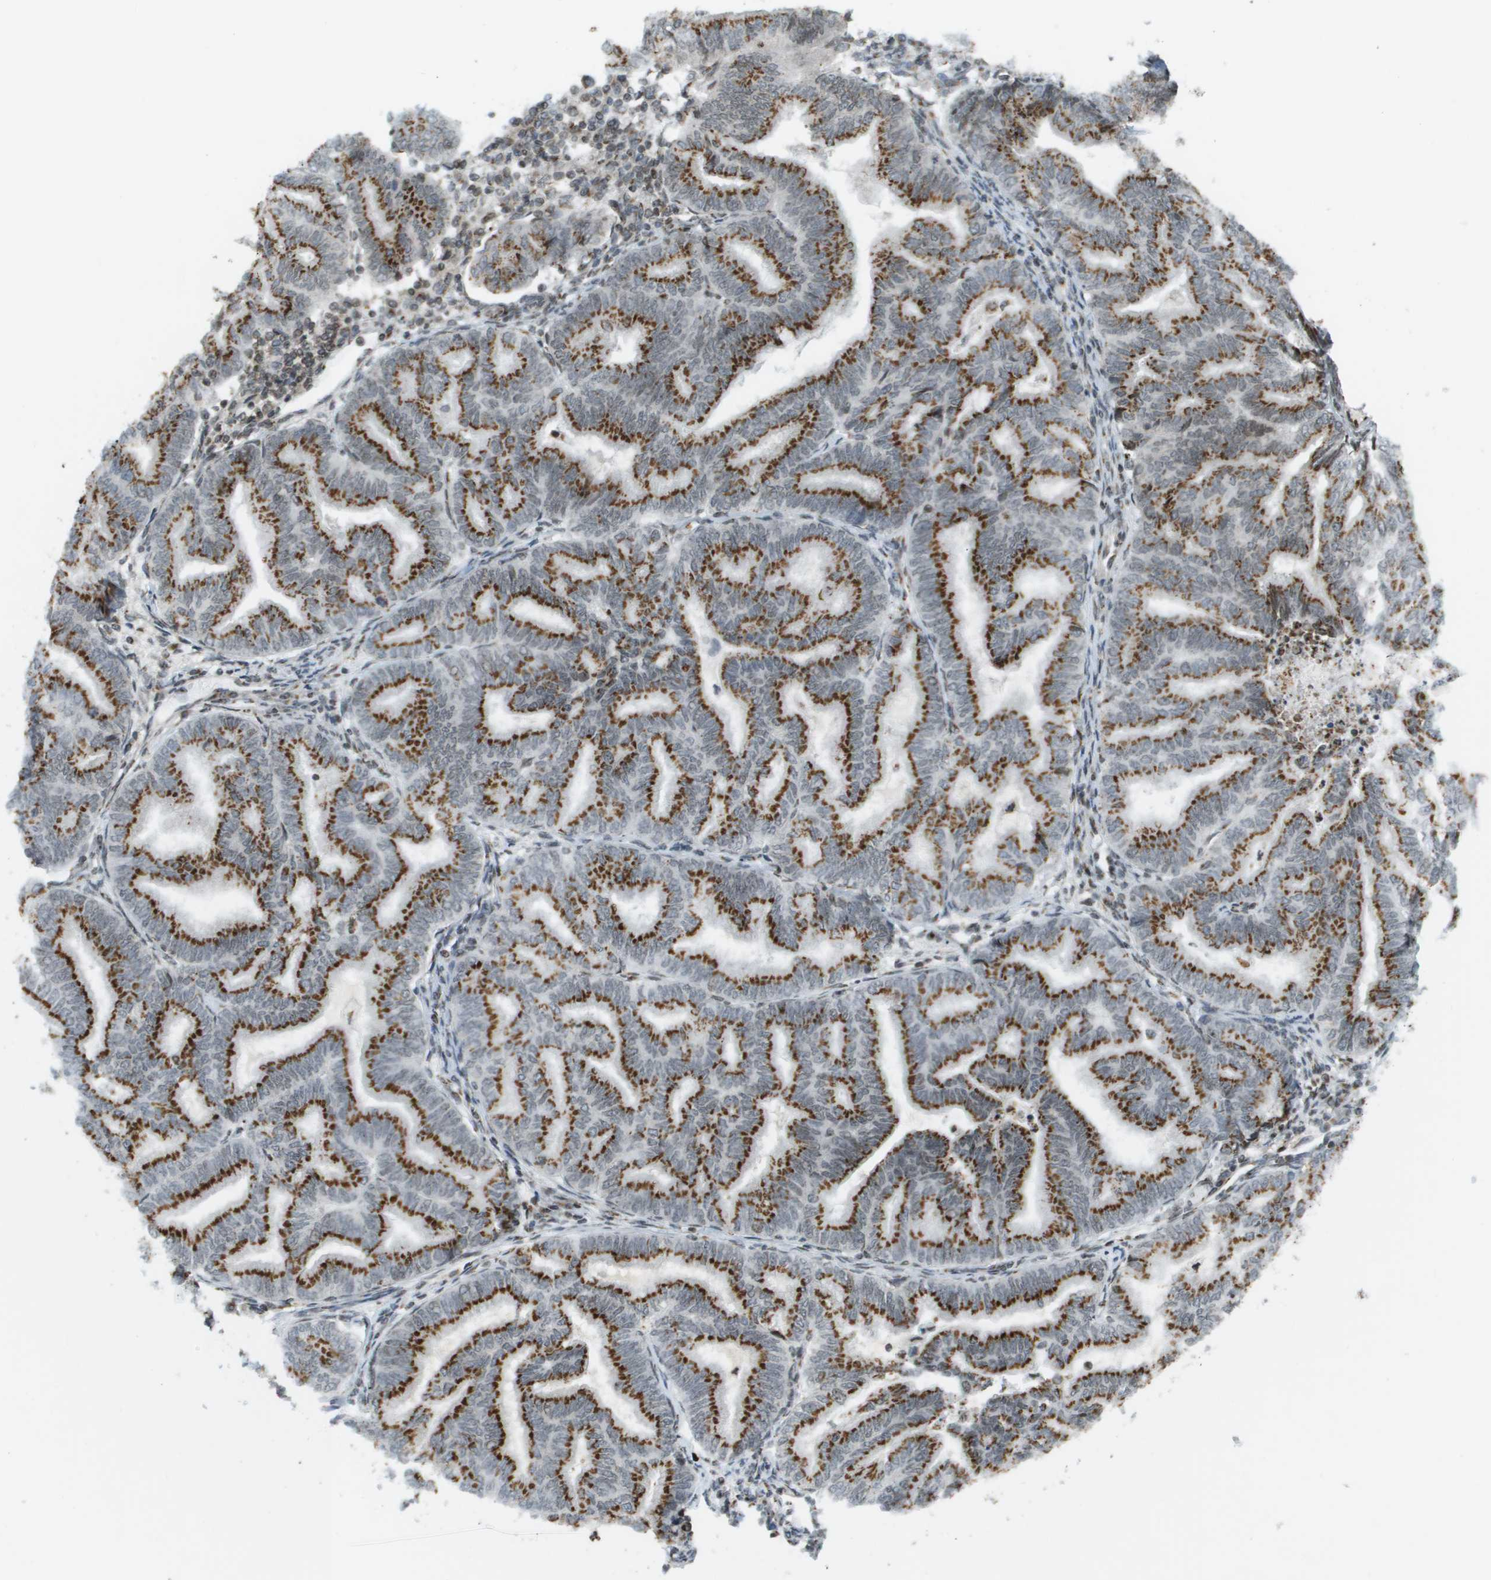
{"staining": {"intensity": "strong", "quantity": ">75%", "location": "cytoplasmic/membranous"}, "tissue": "endometrial cancer", "cell_type": "Tumor cells", "image_type": "cancer", "snomed": [{"axis": "morphology", "description": "Adenocarcinoma, NOS"}, {"axis": "topography", "description": "Endometrium"}], "caption": "This is a micrograph of IHC staining of adenocarcinoma (endometrial), which shows strong expression in the cytoplasmic/membranous of tumor cells.", "gene": "EVC", "patient": {"sex": "female", "age": 79}}